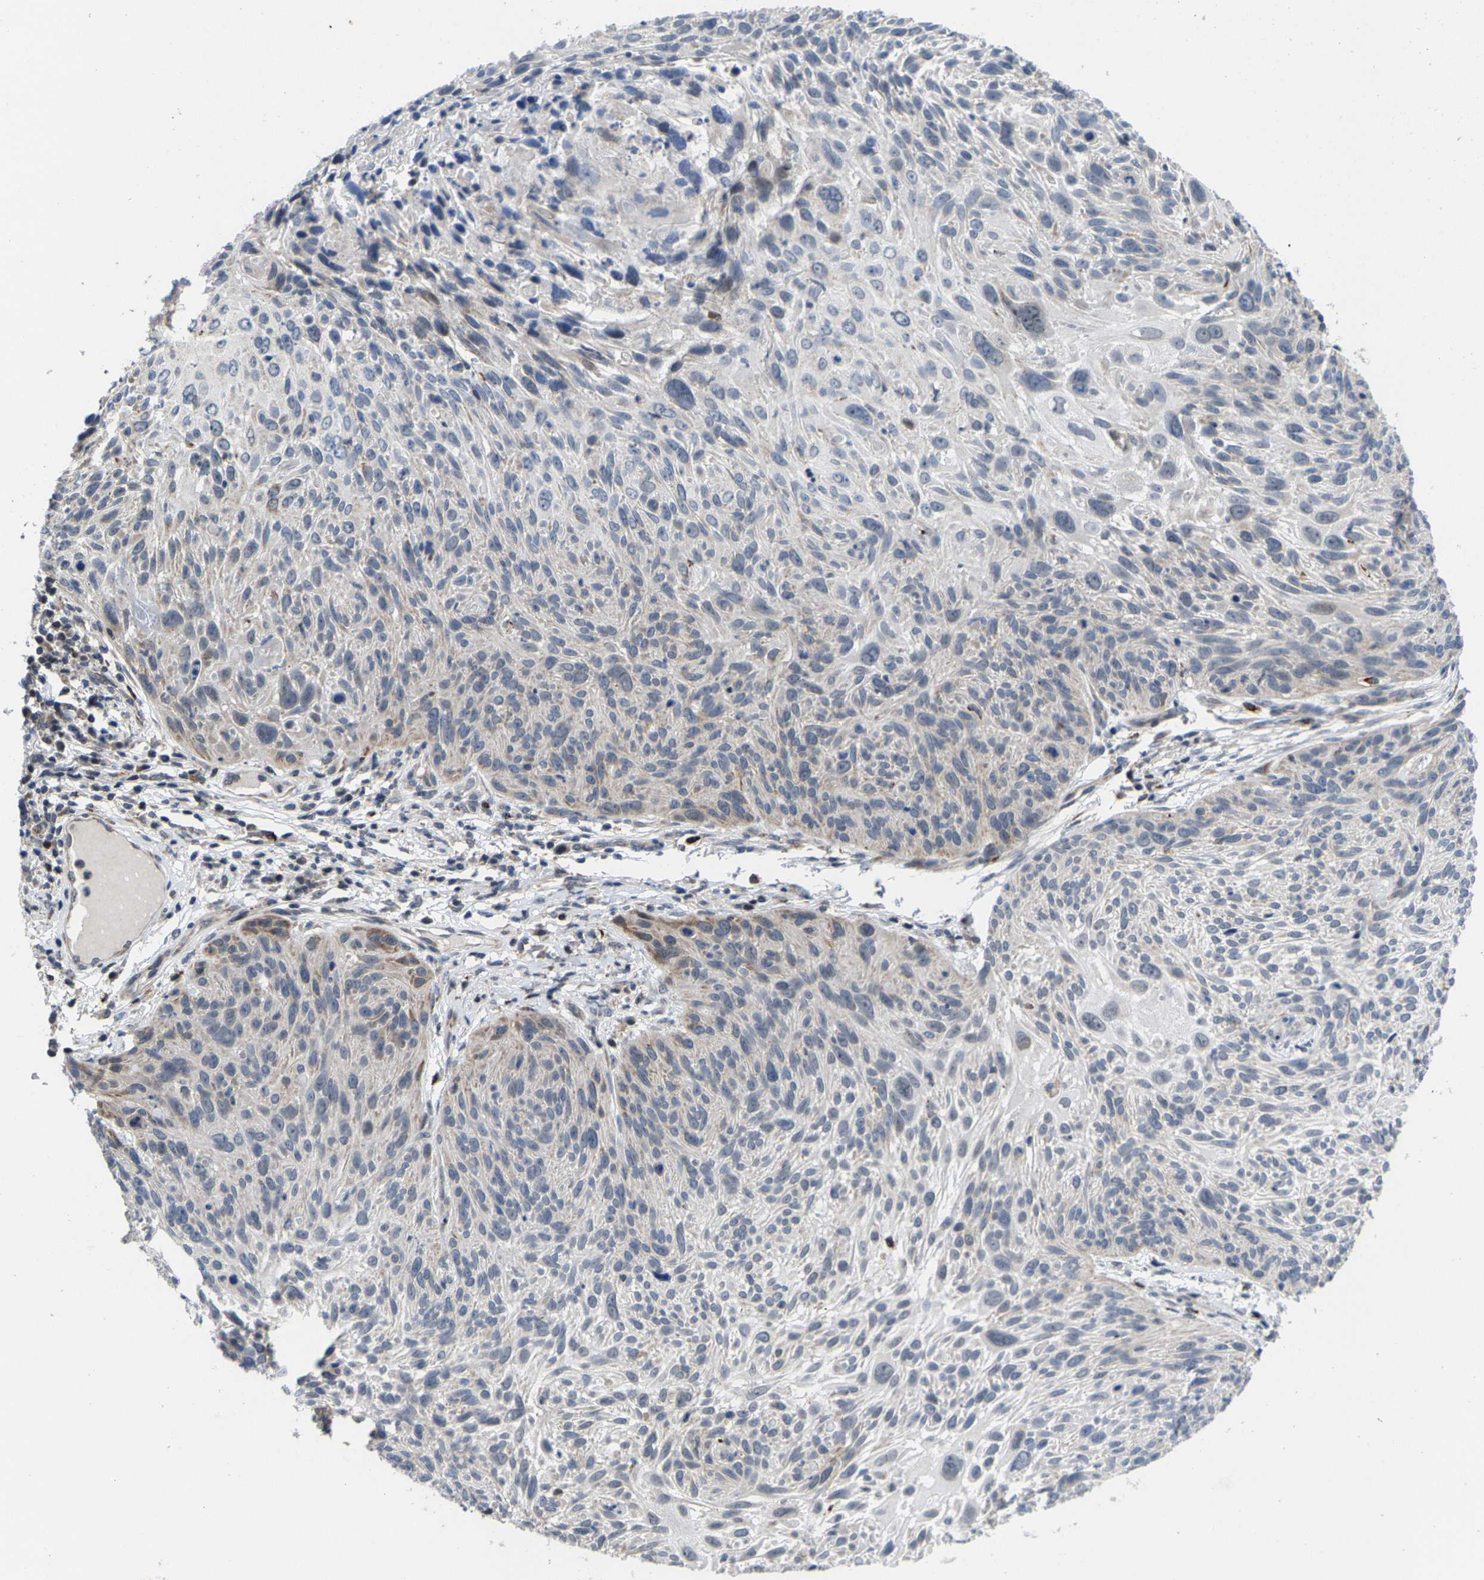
{"staining": {"intensity": "negative", "quantity": "none", "location": "none"}, "tissue": "cervical cancer", "cell_type": "Tumor cells", "image_type": "cancer", "snomed": [{"axis": "morphology", "description": "Squamous cell carcinoma, NOS"}, {"axis": "topography", "description": "Cervix"}], "caption": "This is an immunohistochemistry (IHC) image of cervical cancer (squamous cell carcinoma). There is no expression in tumor cells.", "gene": "TDRKH", "patient": {"sex": "female", "age": 51}}